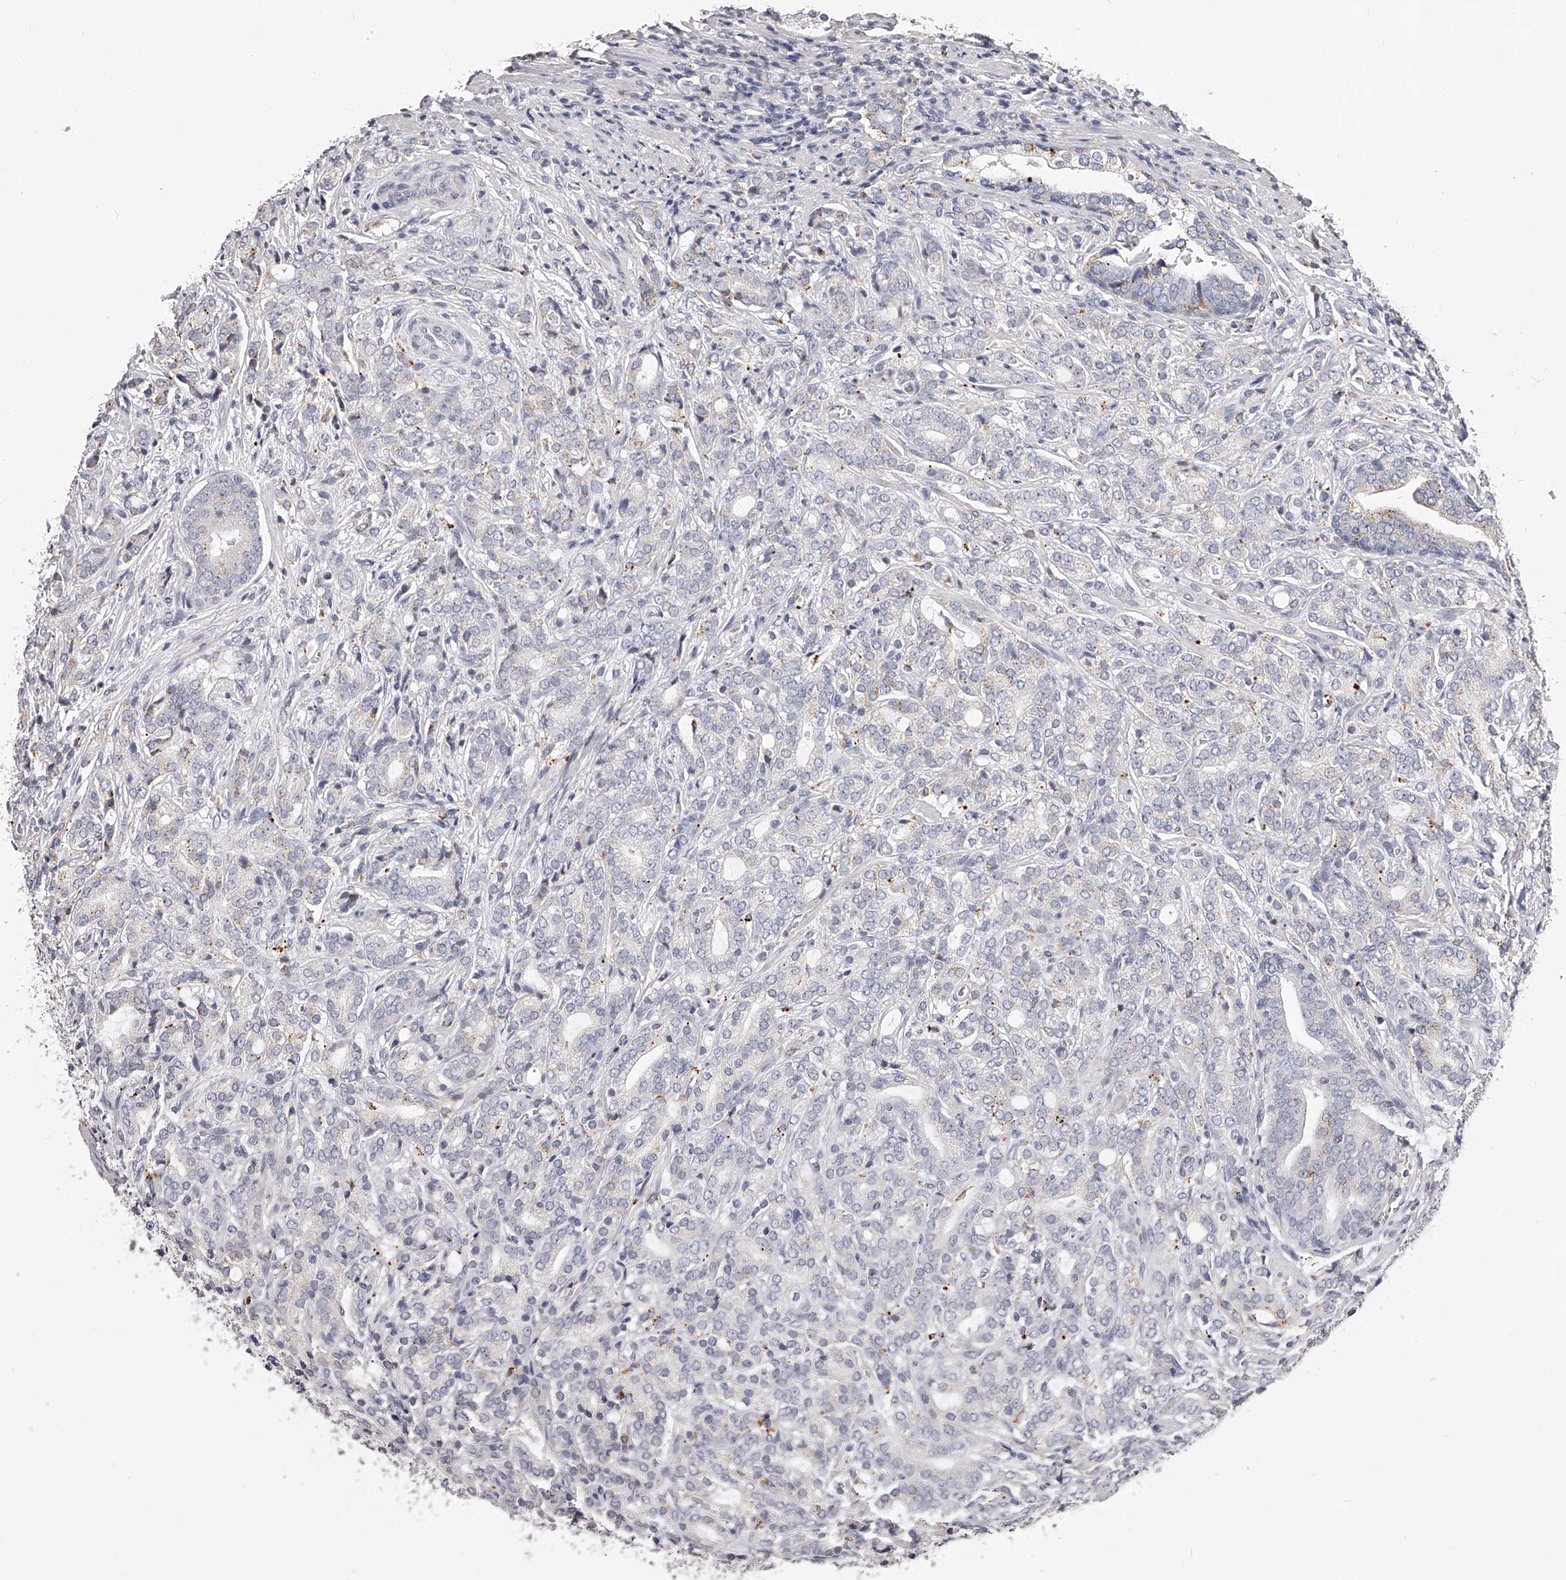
{"staining": {"intensity": "negative", "quantity": "none", "location": "none"}, "tissue": "prostate cancer", "cell_type": "Tumor cells", "image_type": "cancer", "snomed": [{"axis": "morphology", "description": "Adenocarcinoma, High grade"}, {"axis": "topography", "description": "Prostate"}], "caption": "High magnification brightfield microscopy of adenocarcinoma (high-grade) (prostate) stained with DAB (brown) and counterstained with hematoxylin (blue): tumor cells show no significant expression.", "gene": "DMRT1", "patient": {"sex": "male", "age": 57}}